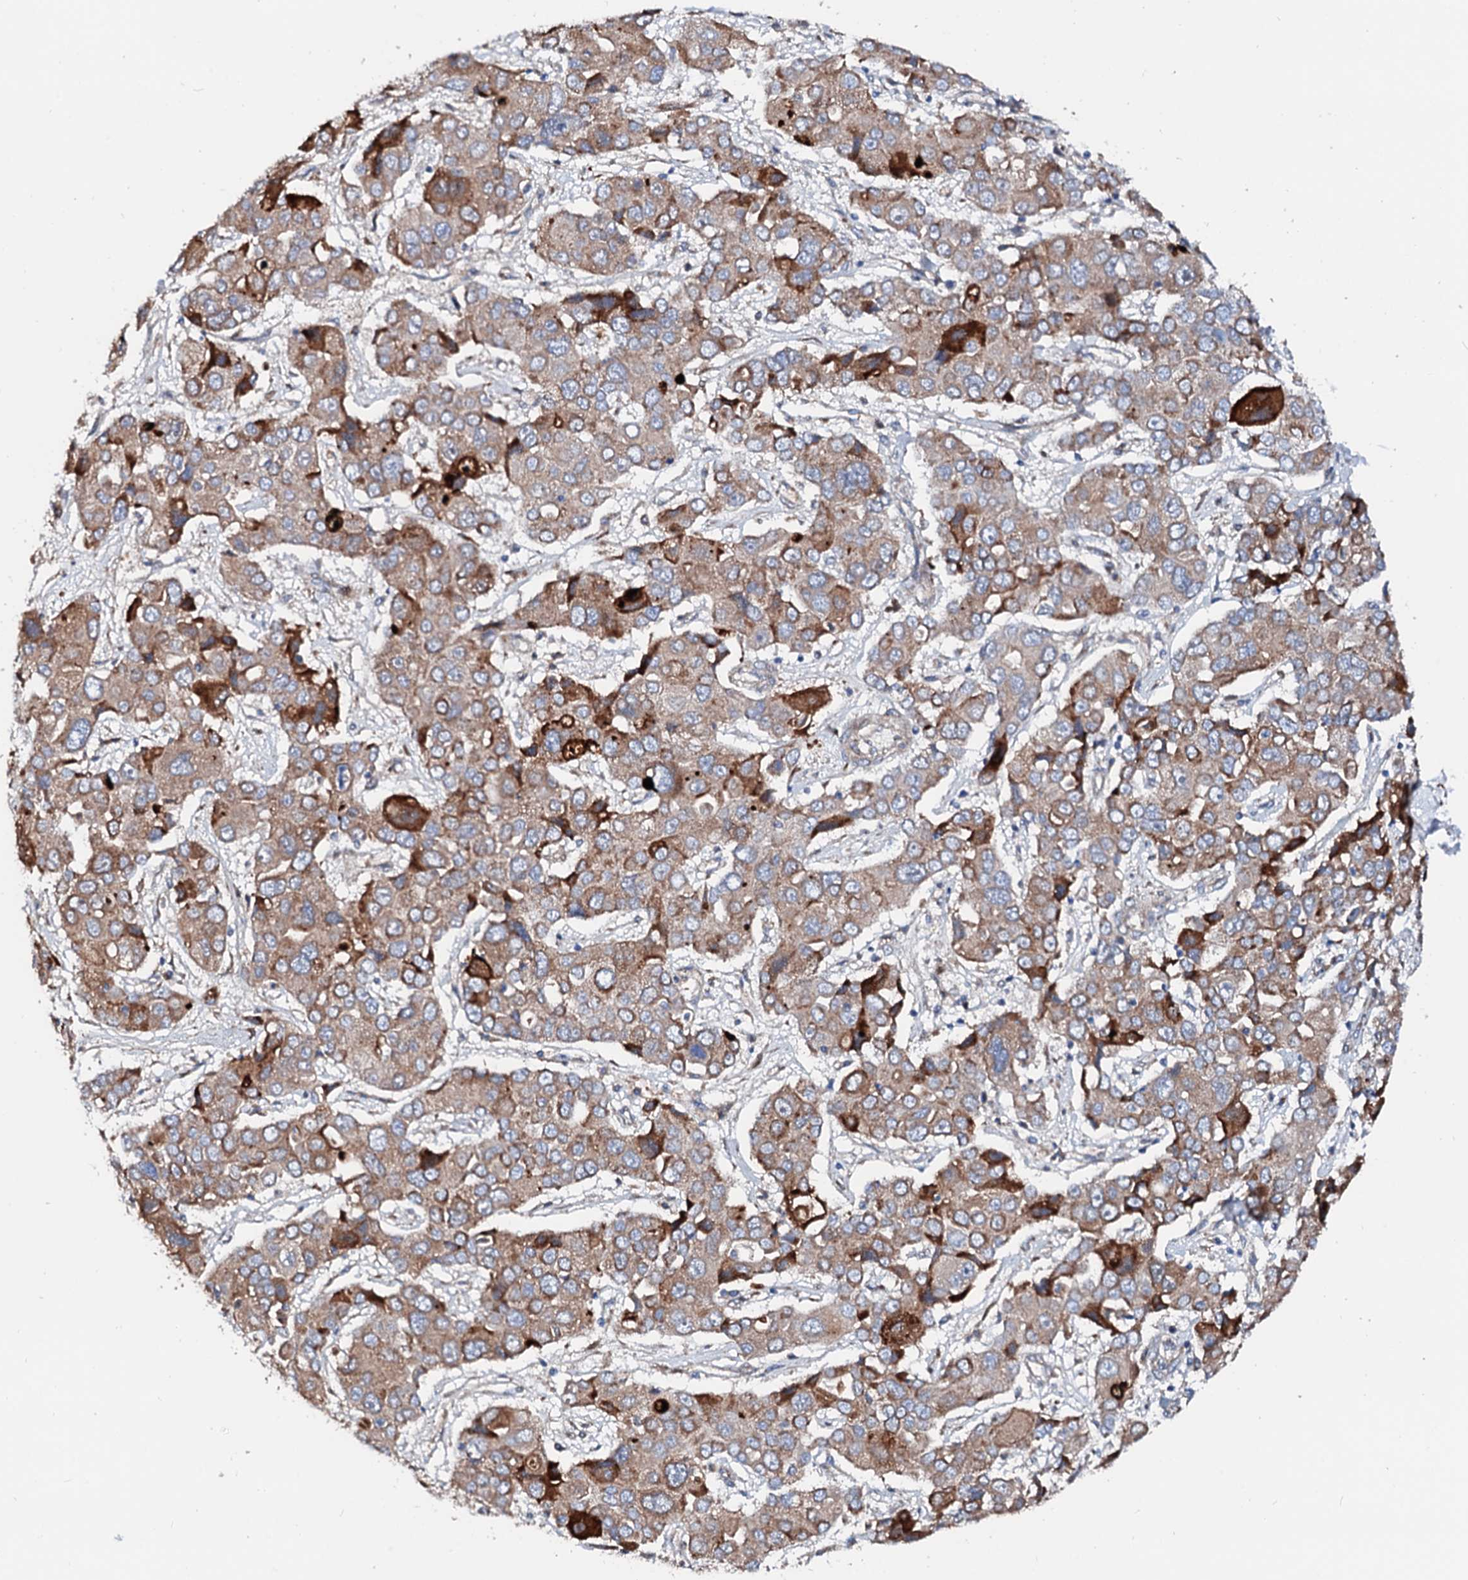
{"staining": {"intensity": "moderate", "quantity": ">75%", "location": "cytoplasmic/membranous"}, "tissue": "liver cancer", "cell_type": "Tumor cells", "image_type": "cancer", "snomed": [{"axis": "morphology", "description": "Cholangiocarcinoma"}, {"axis": "topography", "description": "Liver"}], "caption": "A photomicrograph of human cholangiocarcinoma (liver) stained for a protein reveals moderate cytoplasmic/membranous brown staining in tumor cells.", "gene": "SLC10A7", "patient": {"sex": "male", "age": 67}}